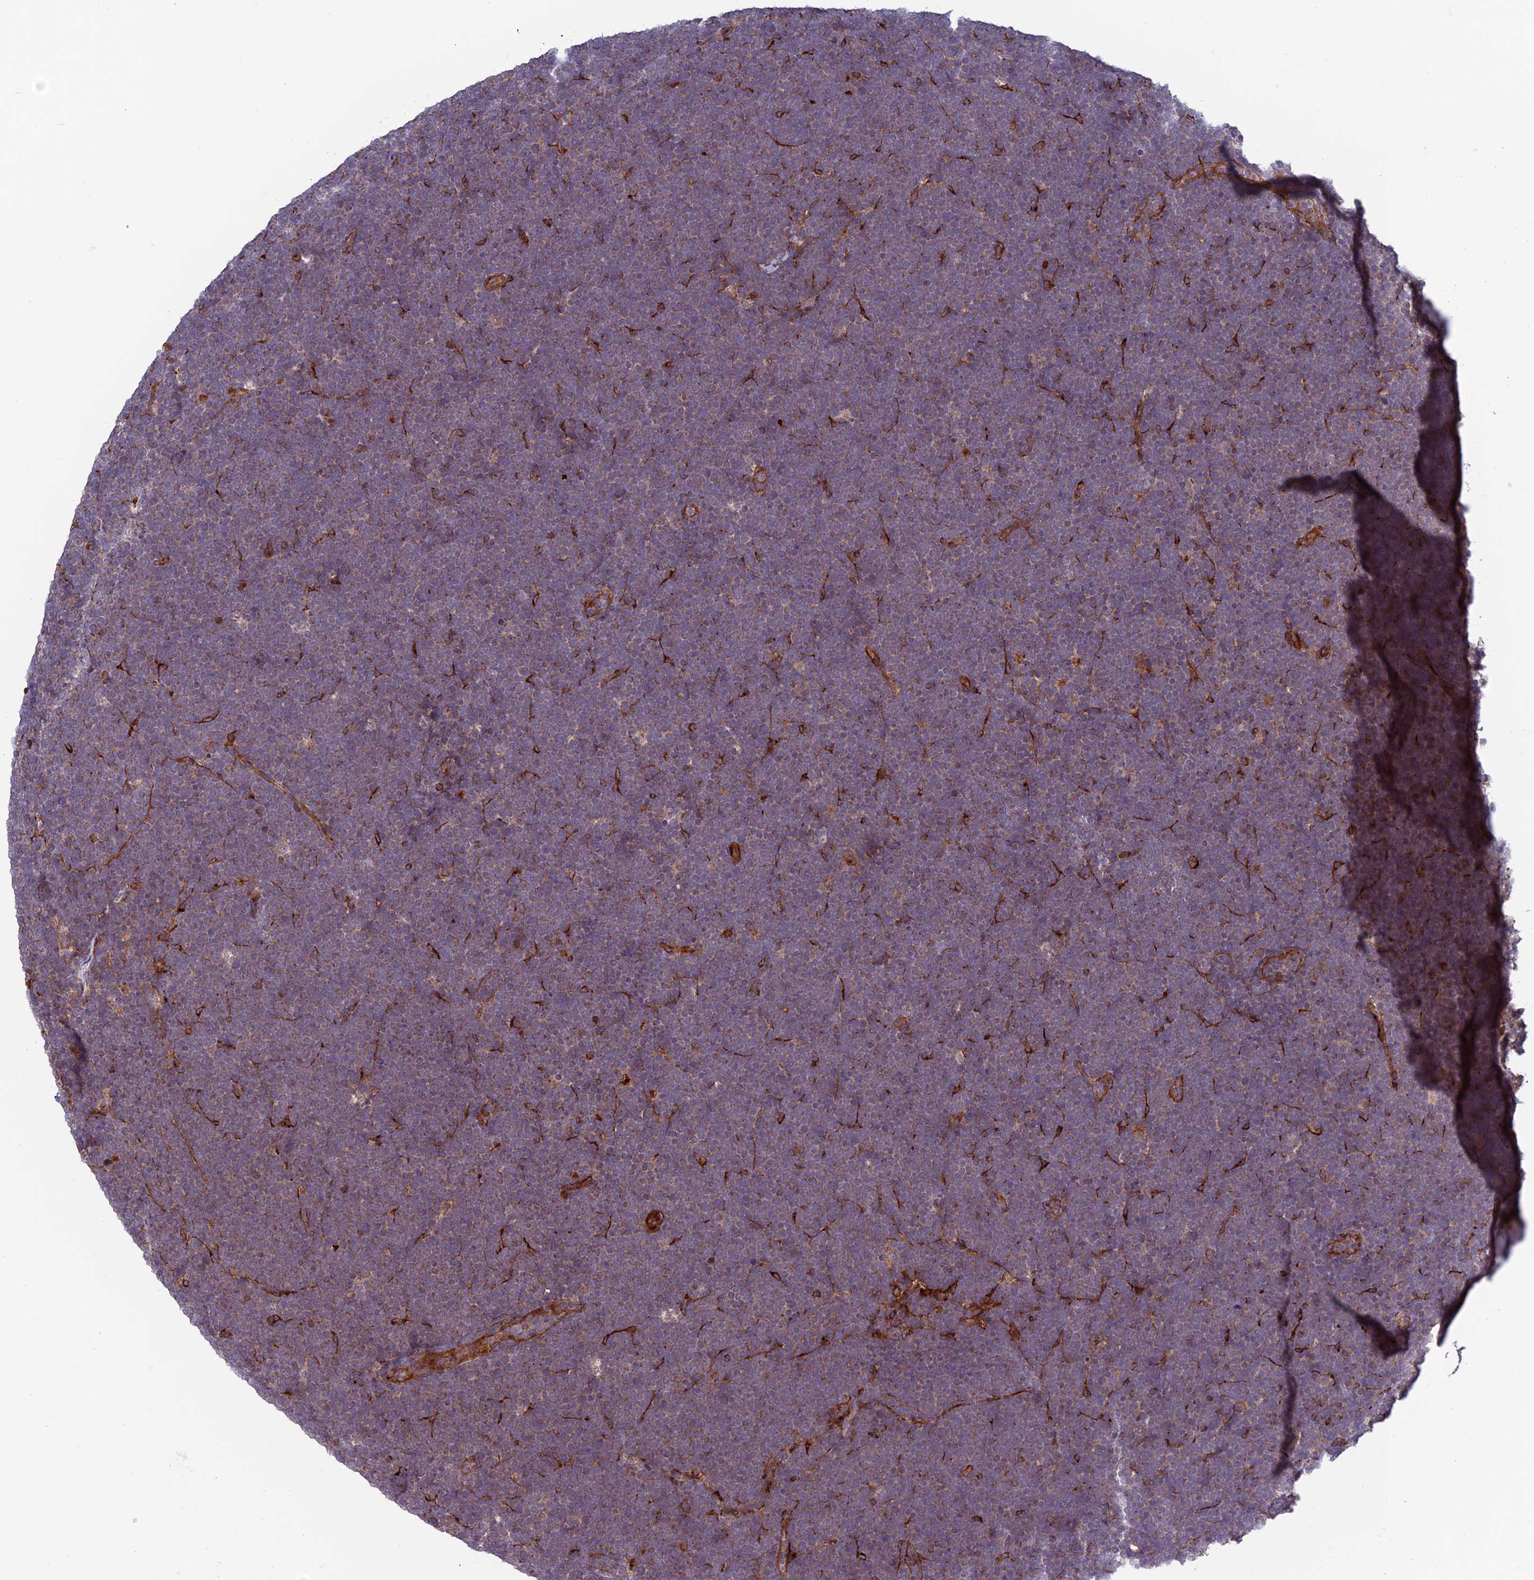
{"staining": {"intensity": "negative", "quantity": "none", "location": "none"}, "tissue": "lymphoma", "cell_type": "Tumor cells", "image_type": "cancer", "snomed": [{"axis": "morphology", "description": "Malignant lymphoma, non-Hodgkin's type, High grade"}, {"axis": "topography", "description": "Lymph node"}], "caption": "An immunohistochemistry image of high-grade malignant lymphoma, non-Hodgkin's type is shown. There is no staining in tumor cells of high-grade malignant lymphoma, non-Hodgkin's type.", "gene": "TNIP3", "patient": {"sex": "male", "age": 13}}